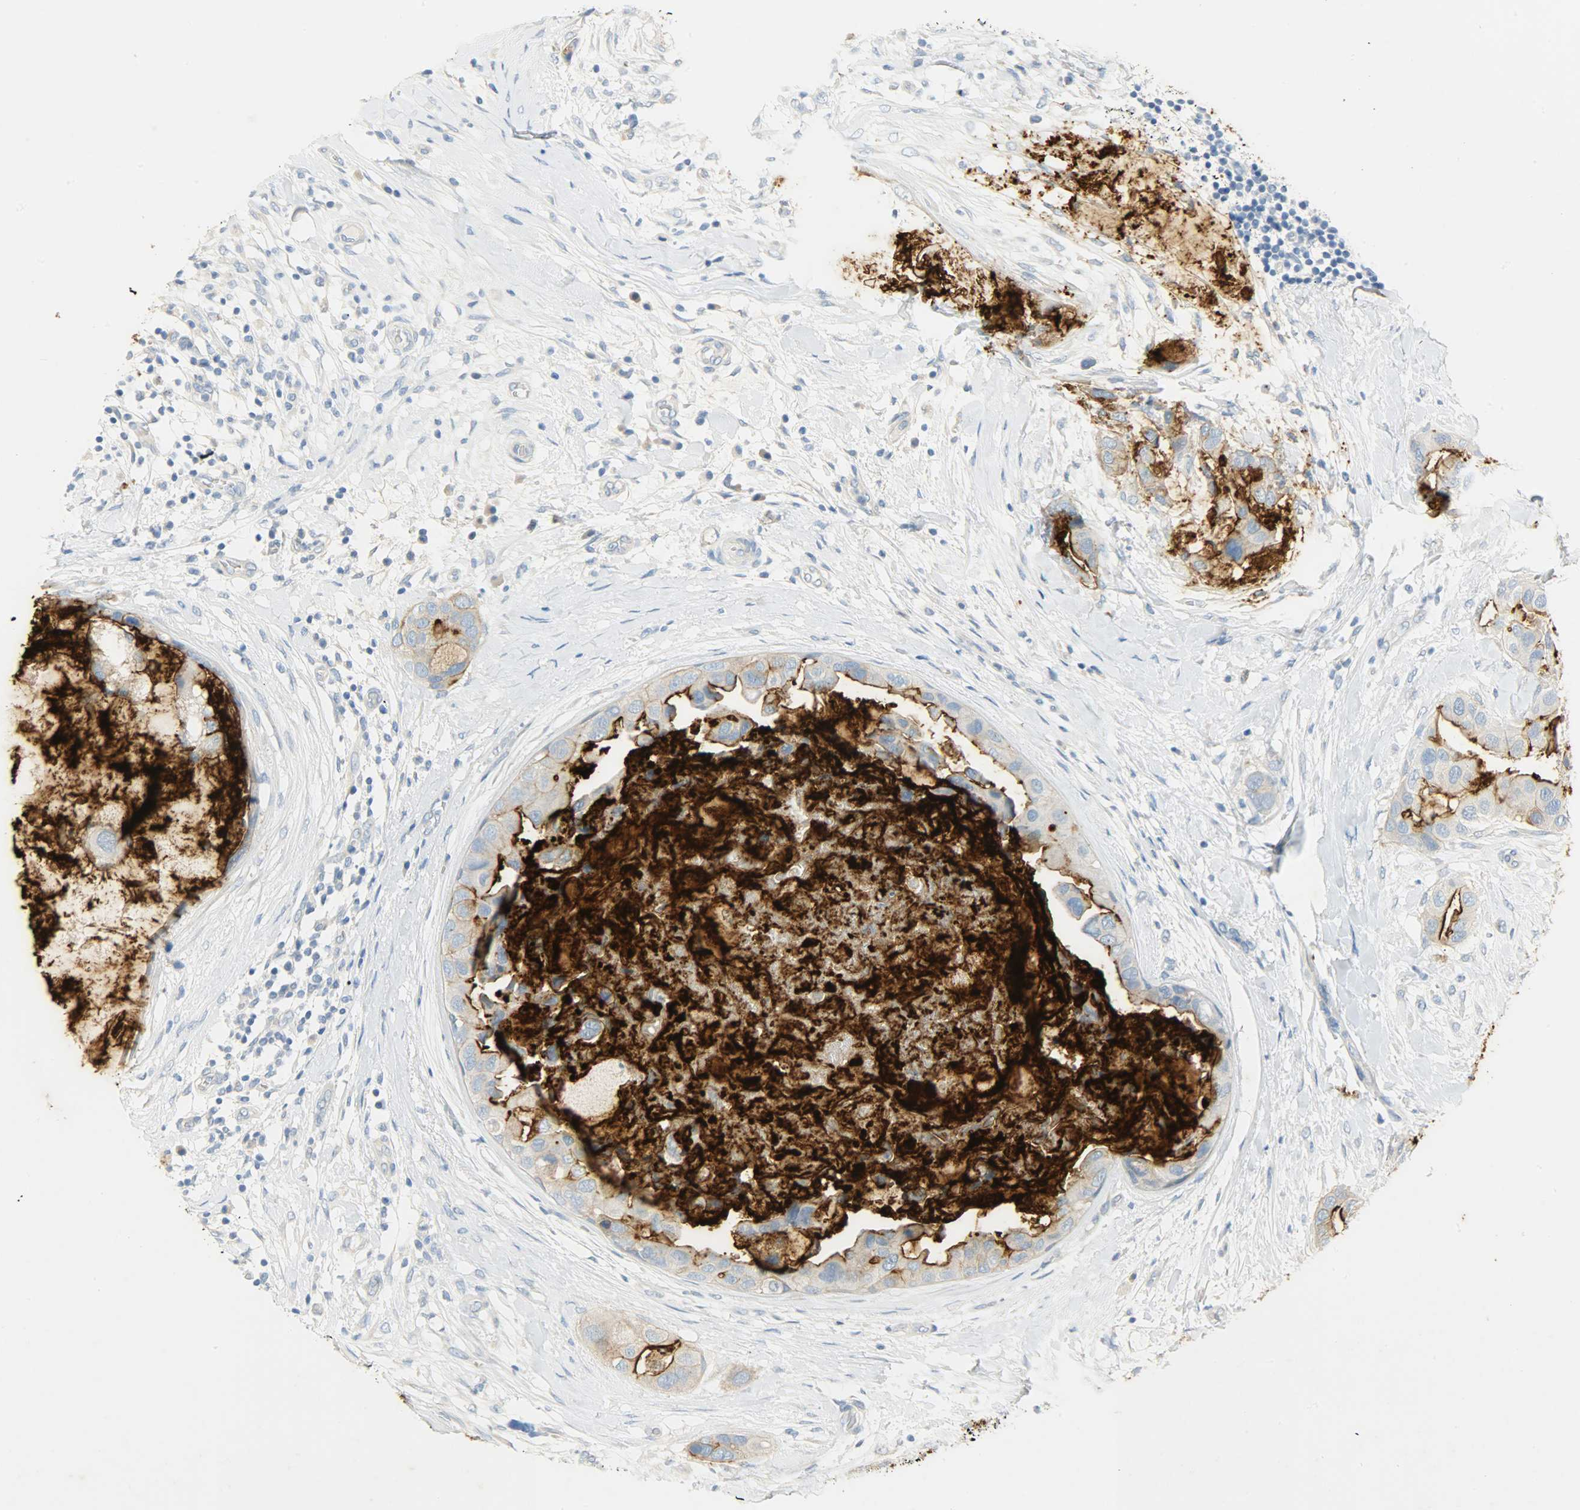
{"staining": {"intensity": "strong", "quantity": ">75%", "location": "cytoplasmic/membranous"}, "tissue": "breast cancer", "cell_type": "Tumor cells", "image_type": "cancer", "snomed": [{"axis": "morphology", "description": "Duct carcinoma"}, {"axis": "topography", "description": "Breast"}], "caption": "Immunohistochemistry (IHC) of breast cancer exhibits high levels of strong cytoplasmic/membranous staining in approximately >75% of tumor cells. (Brightfield microscopy of DAB IHC at high magnification).", "gene": "PROM1", "patient": {"sex": "female", "age": 40}}